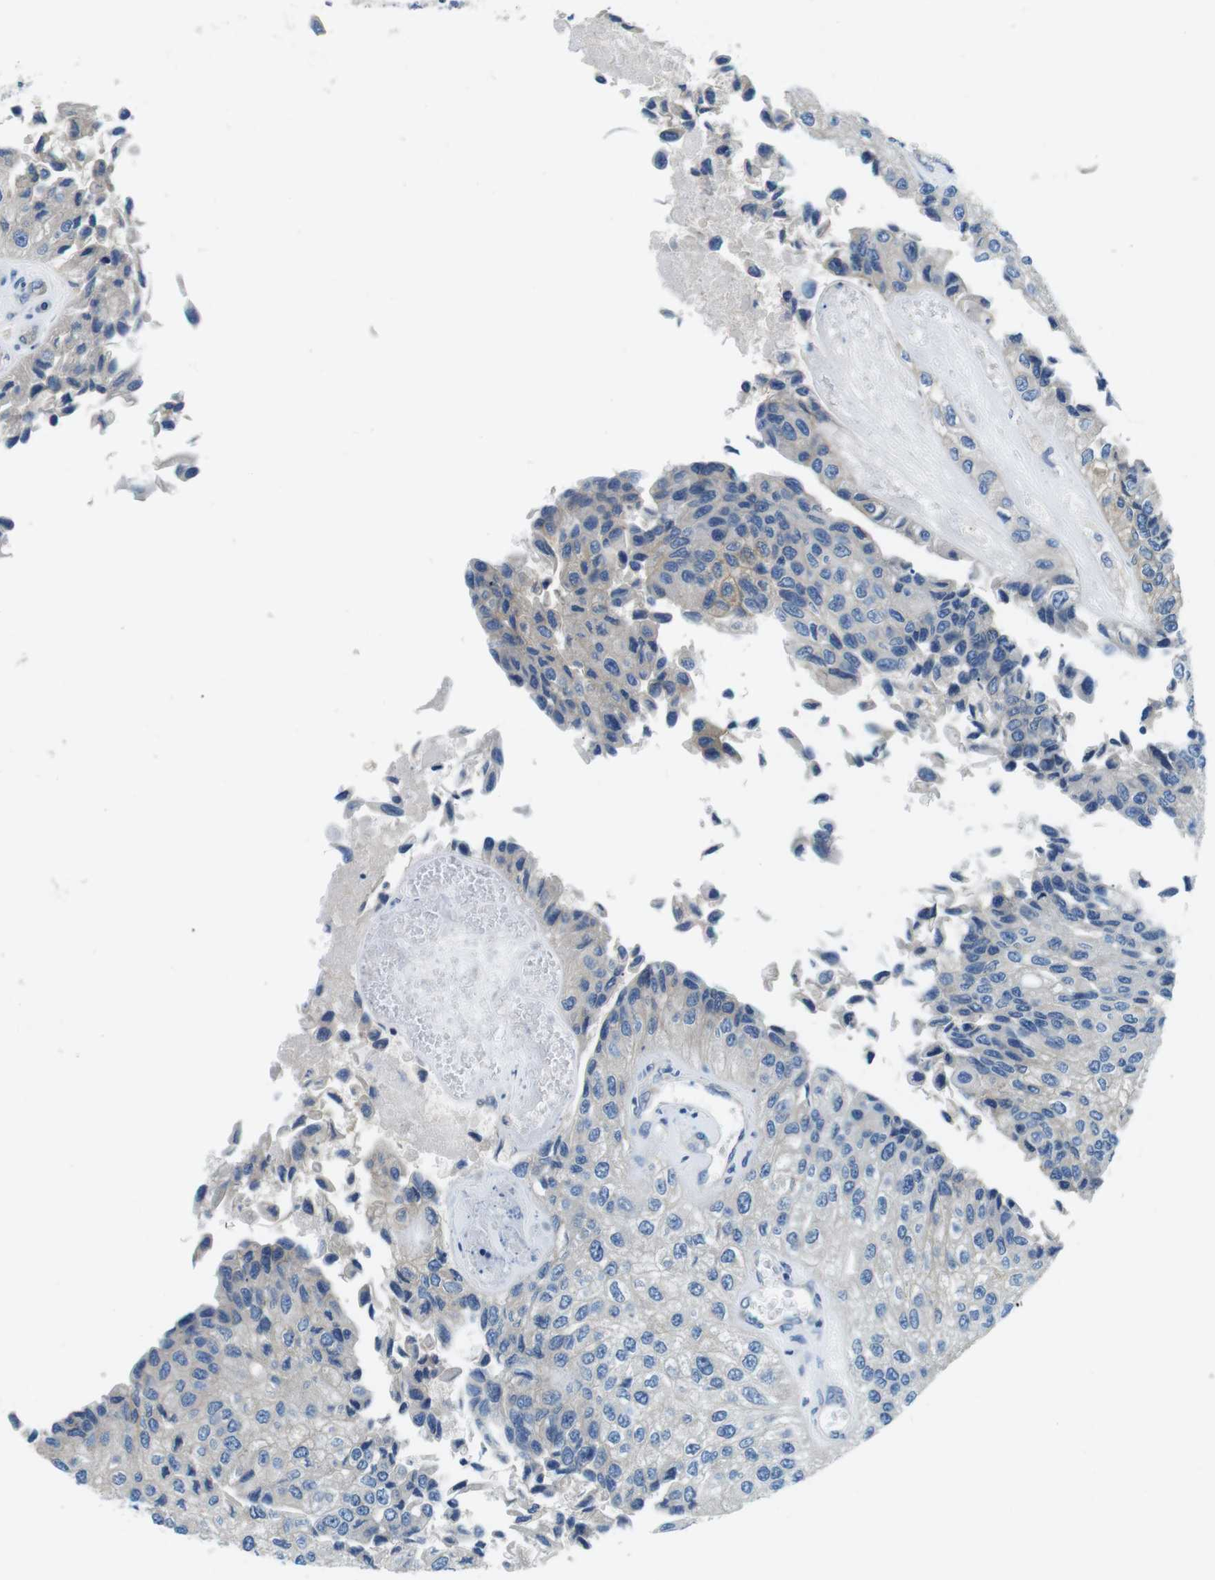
{"staining": {"intensity": "weak", "quantity": "25%-75%", "location": "cytoplasmic/membranous"}, "tissue": "urothelial cancer", "cell_type": "Tumor cells", "image_type": "cancer", "snomed": [{"axis": "morphology", "description": "Urothelial carcinoma, High grade"}, {"axis": "topography", "description": "Kidney"}, {"axis": "topography", "description": "Urinary bladder"}], "caption": "Urothelial carcinoma (high-grade) stained with immunohistochemistry (IHC) demonstrates weak cytoplasmic/membranous expression in approximately 25%-75% of tumor cells. (DAB IHC, brown staining for protein, blue staining for nuclei).", "gene": "DENND4C", "patient": {"sex": "male", "age": 77}}